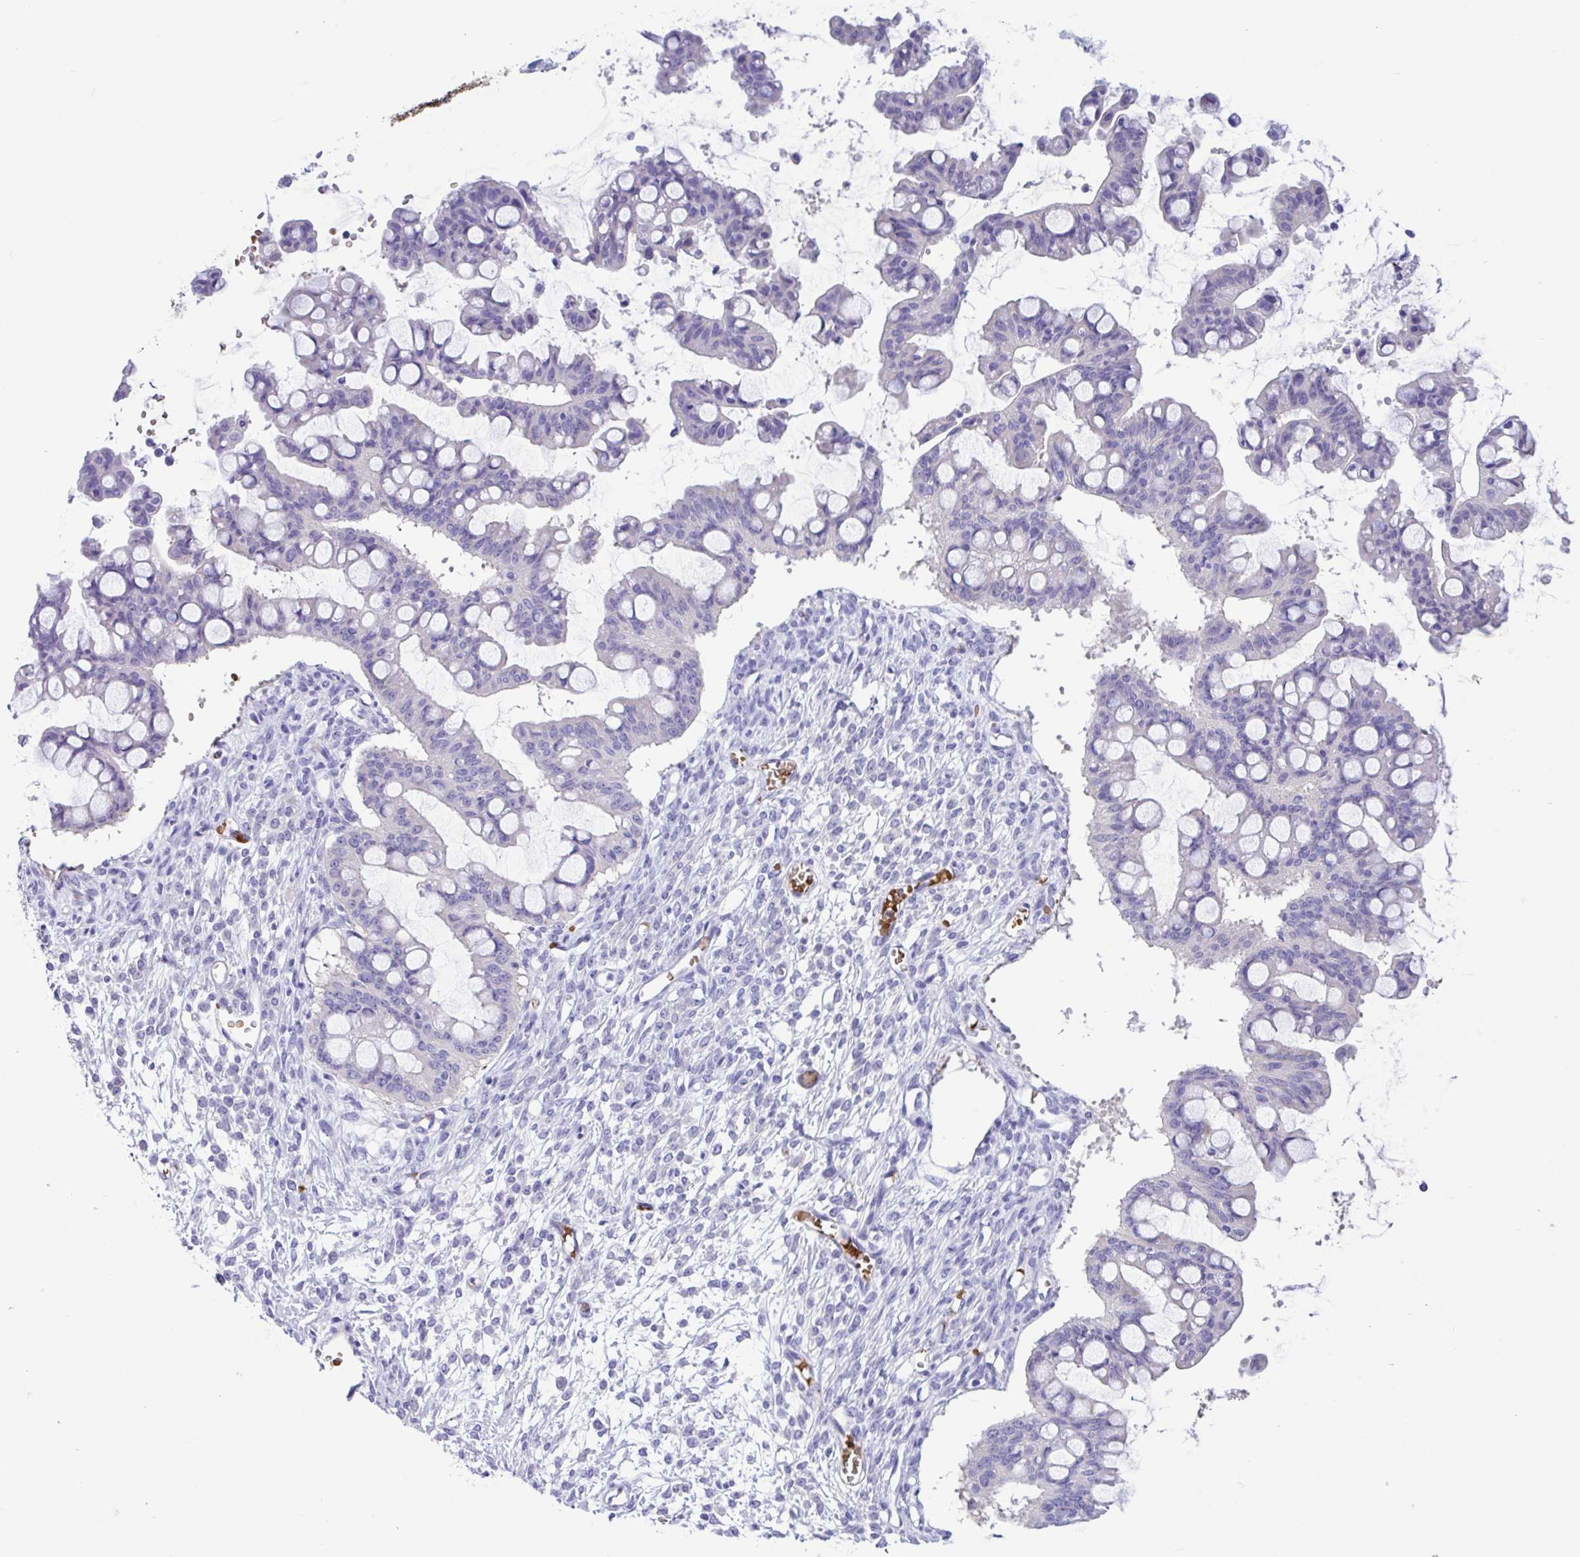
{"staining": {"intensity": "negative", "quantity": "none", "location": "none"}, "tissue": "ovarian cancer", "cell_type": "Tumor cells", "image_type": "cancer", "snomed": [{"axis": "morphology", "description": "Cystadenocarcinoma, mucinous, NOS"}, {"axis": "topography", "description": "Ovary"}], "caption": "An immunohistochemistry (IHC) histopathology image of ovarian cancer is shown. There is no staining in tumor cells of ovarian cancer.", "gene": "TMEM79", "patient": {"sex": "female", "age": 73}}